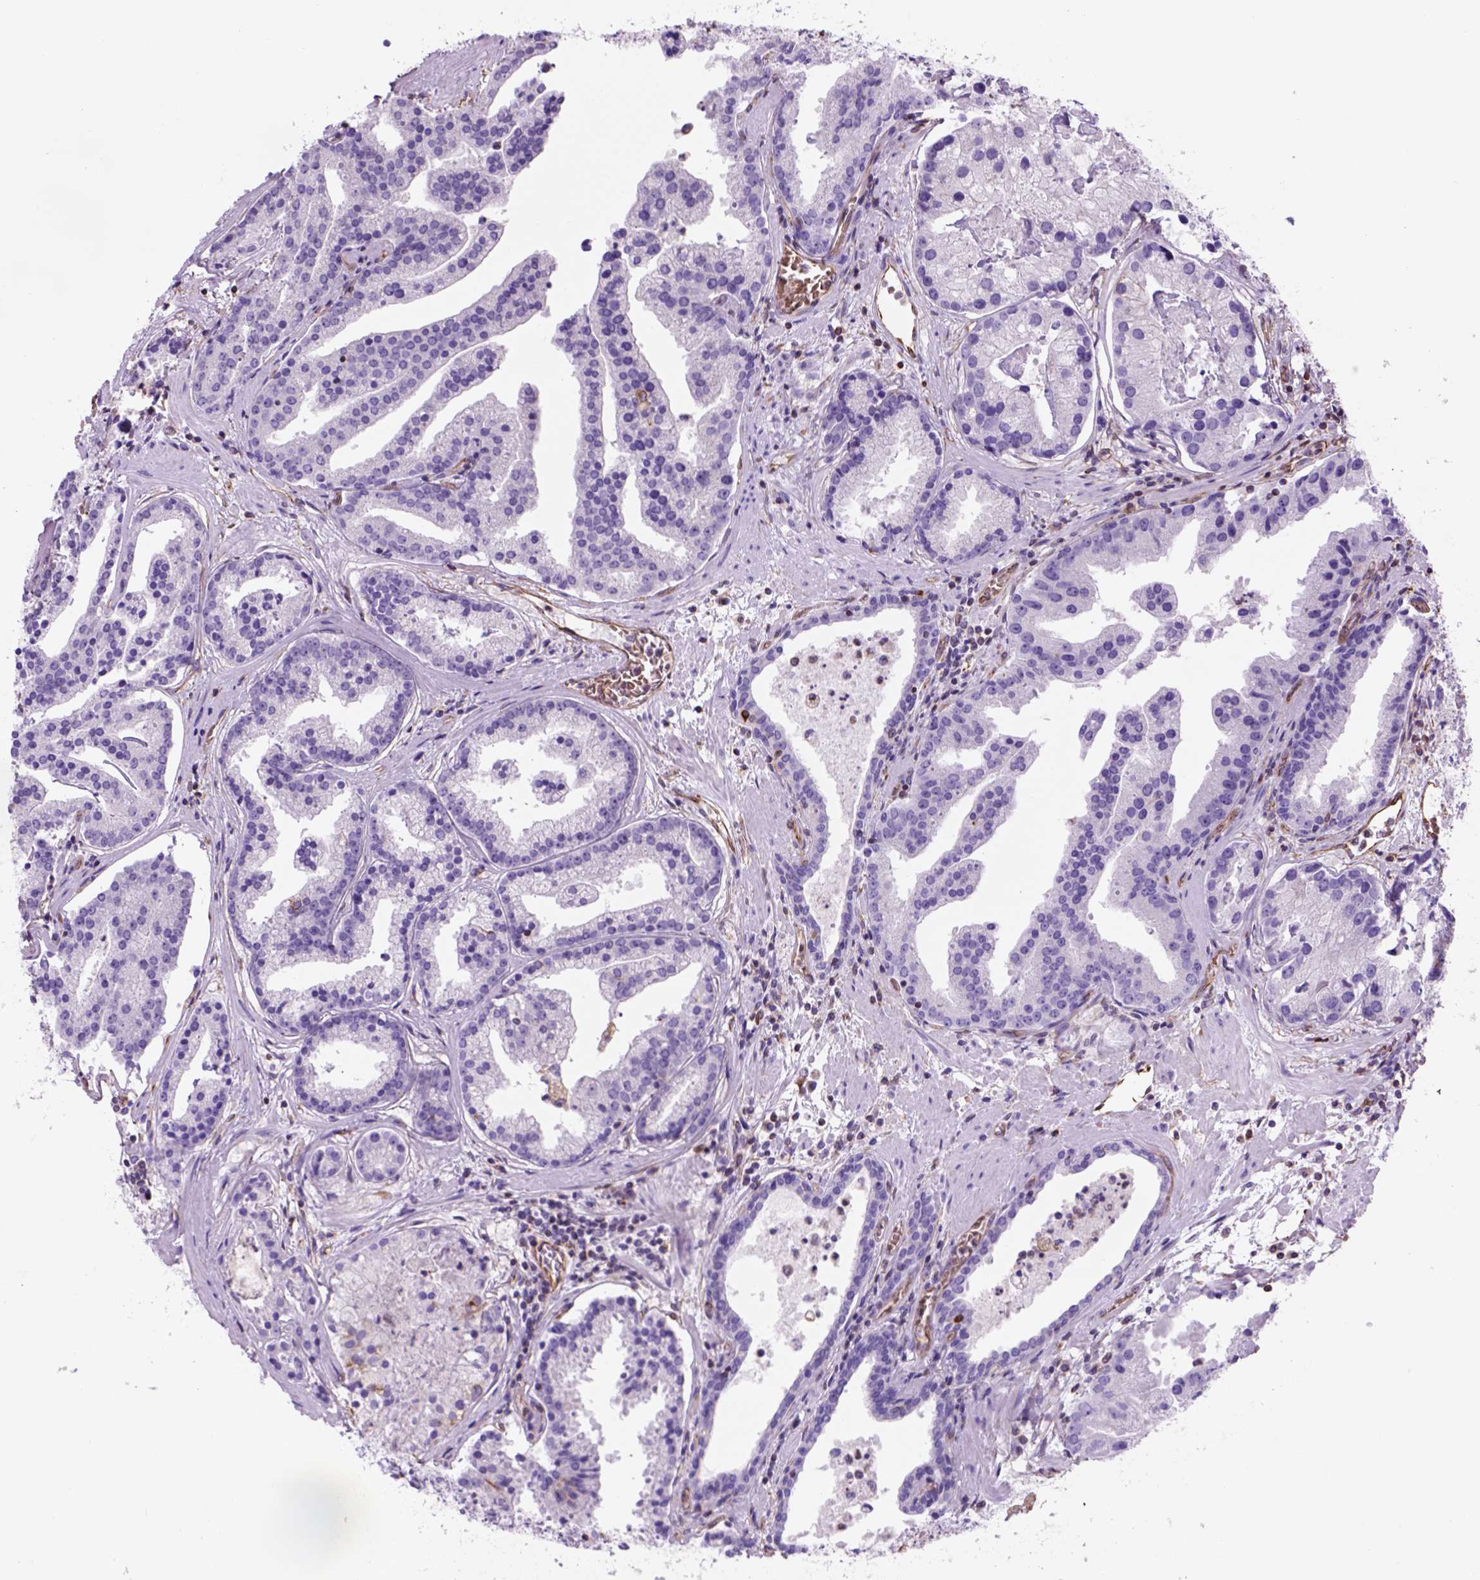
{"staining": {"intensity": "negative", "quantity": "none", "location": "none"}, "tissue": "prostate cancer", "cell_type": "Tumor cells", "image_type": "cancer", "snomed": [{"axis": "morphology", "description": "Adenocarcinoma, NOS"}, {"axis": "topography", "description": "Prostate and seminal vesicle, NOS"}, {"axis": "topography", "description": "Prostate"}], "caption": "This is a image of IHC staining of adenocarcinoma (prostate), which shows no staining in tumor cells.", "gene": "ZZZ3", "patient": {"sex": "male", "age": 44}}